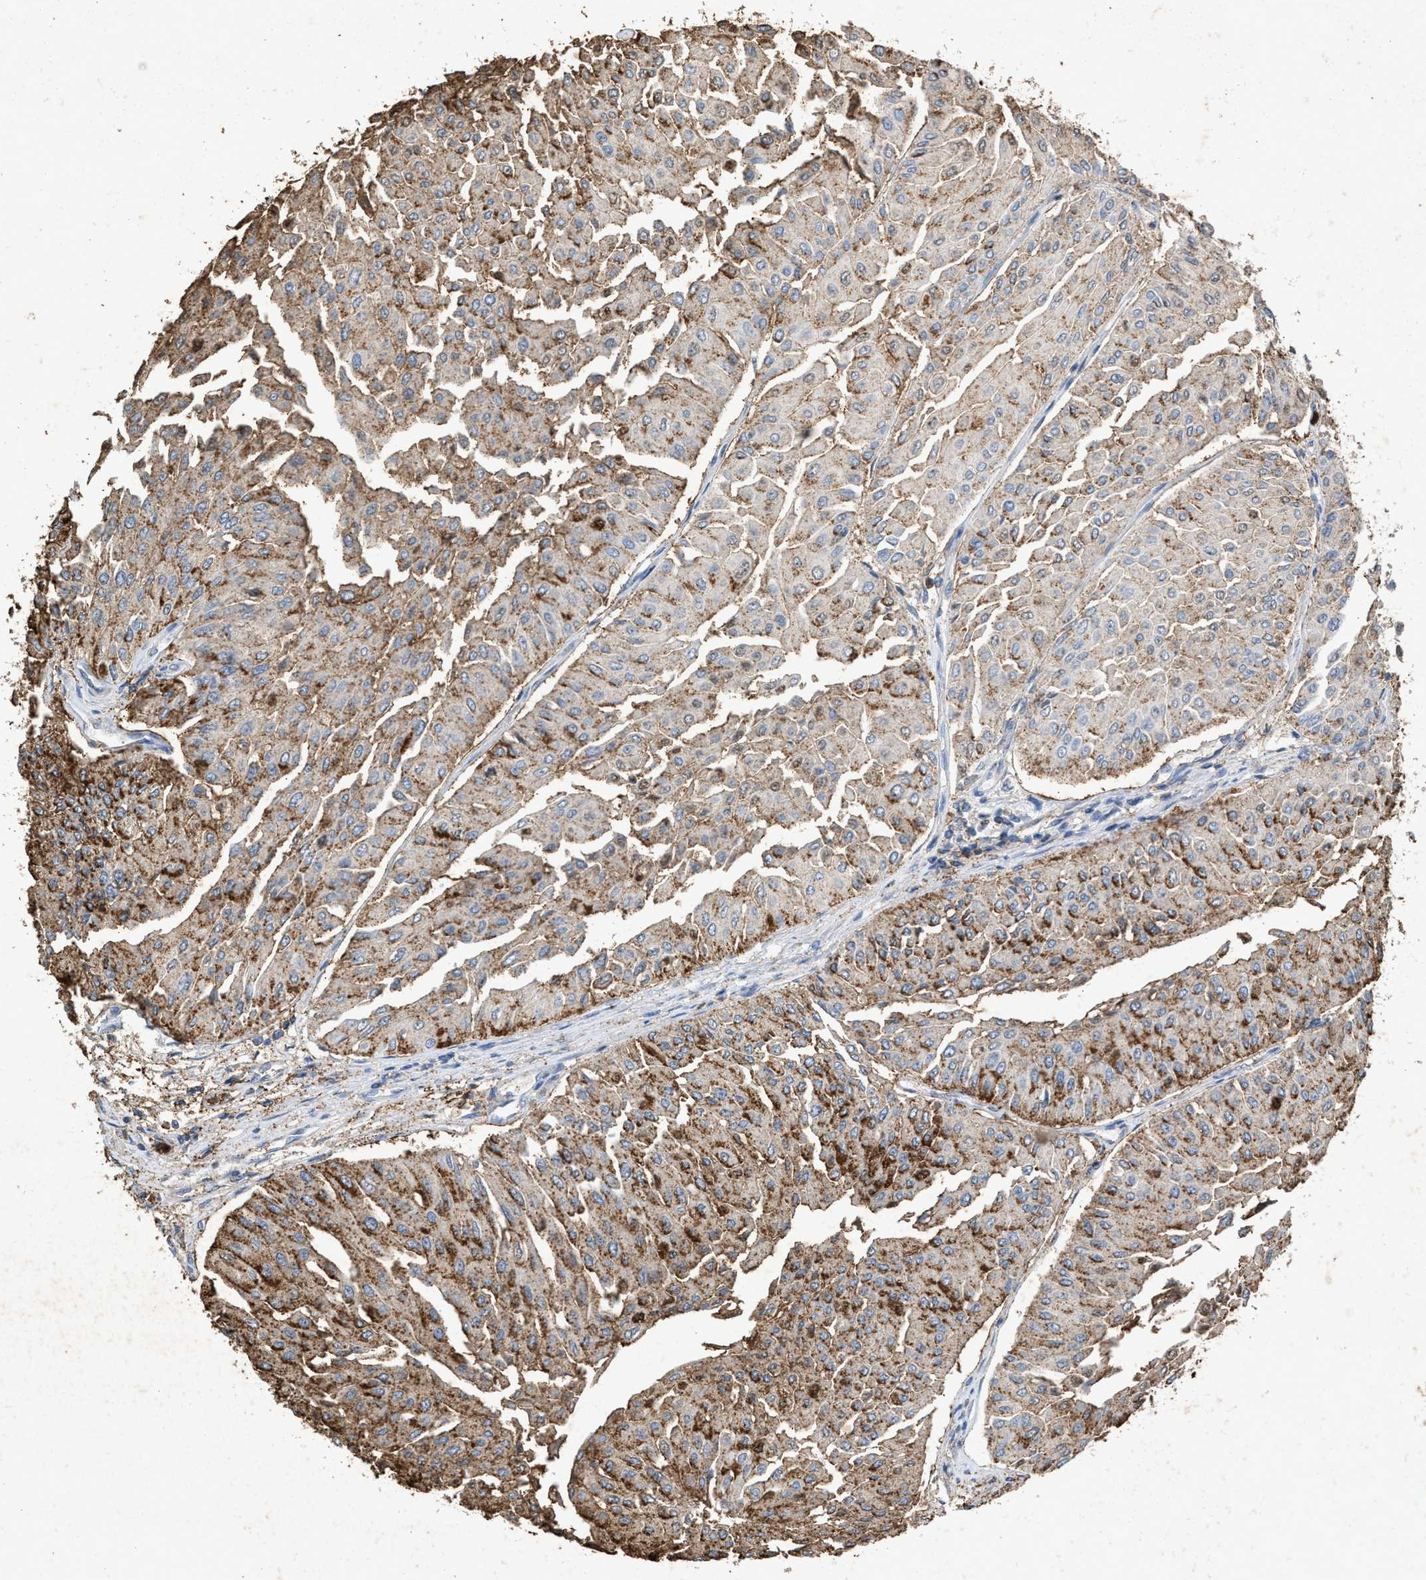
{"staining": {"intensity": "moderate", "quantity": ">75%", "location": "cytoplasmic/membranous"}, "tissue": "urothelial cancer", "cell_type": "Tumor cells", "image_type": "cancer", "snomed": [{"axis": "morphology", "description": "Urothelial carcinoma, Low grade"}, {"axis": "topography", "description": "Urinary bladder"}], "caption": "Human urothelial cancer stained with a brown dye displays moderate cytoplasmic/membranous positive staining in about >75% of tumor cells.", "gene": "LTB4R2", "patient": {"sex": "male", "age": 67}}